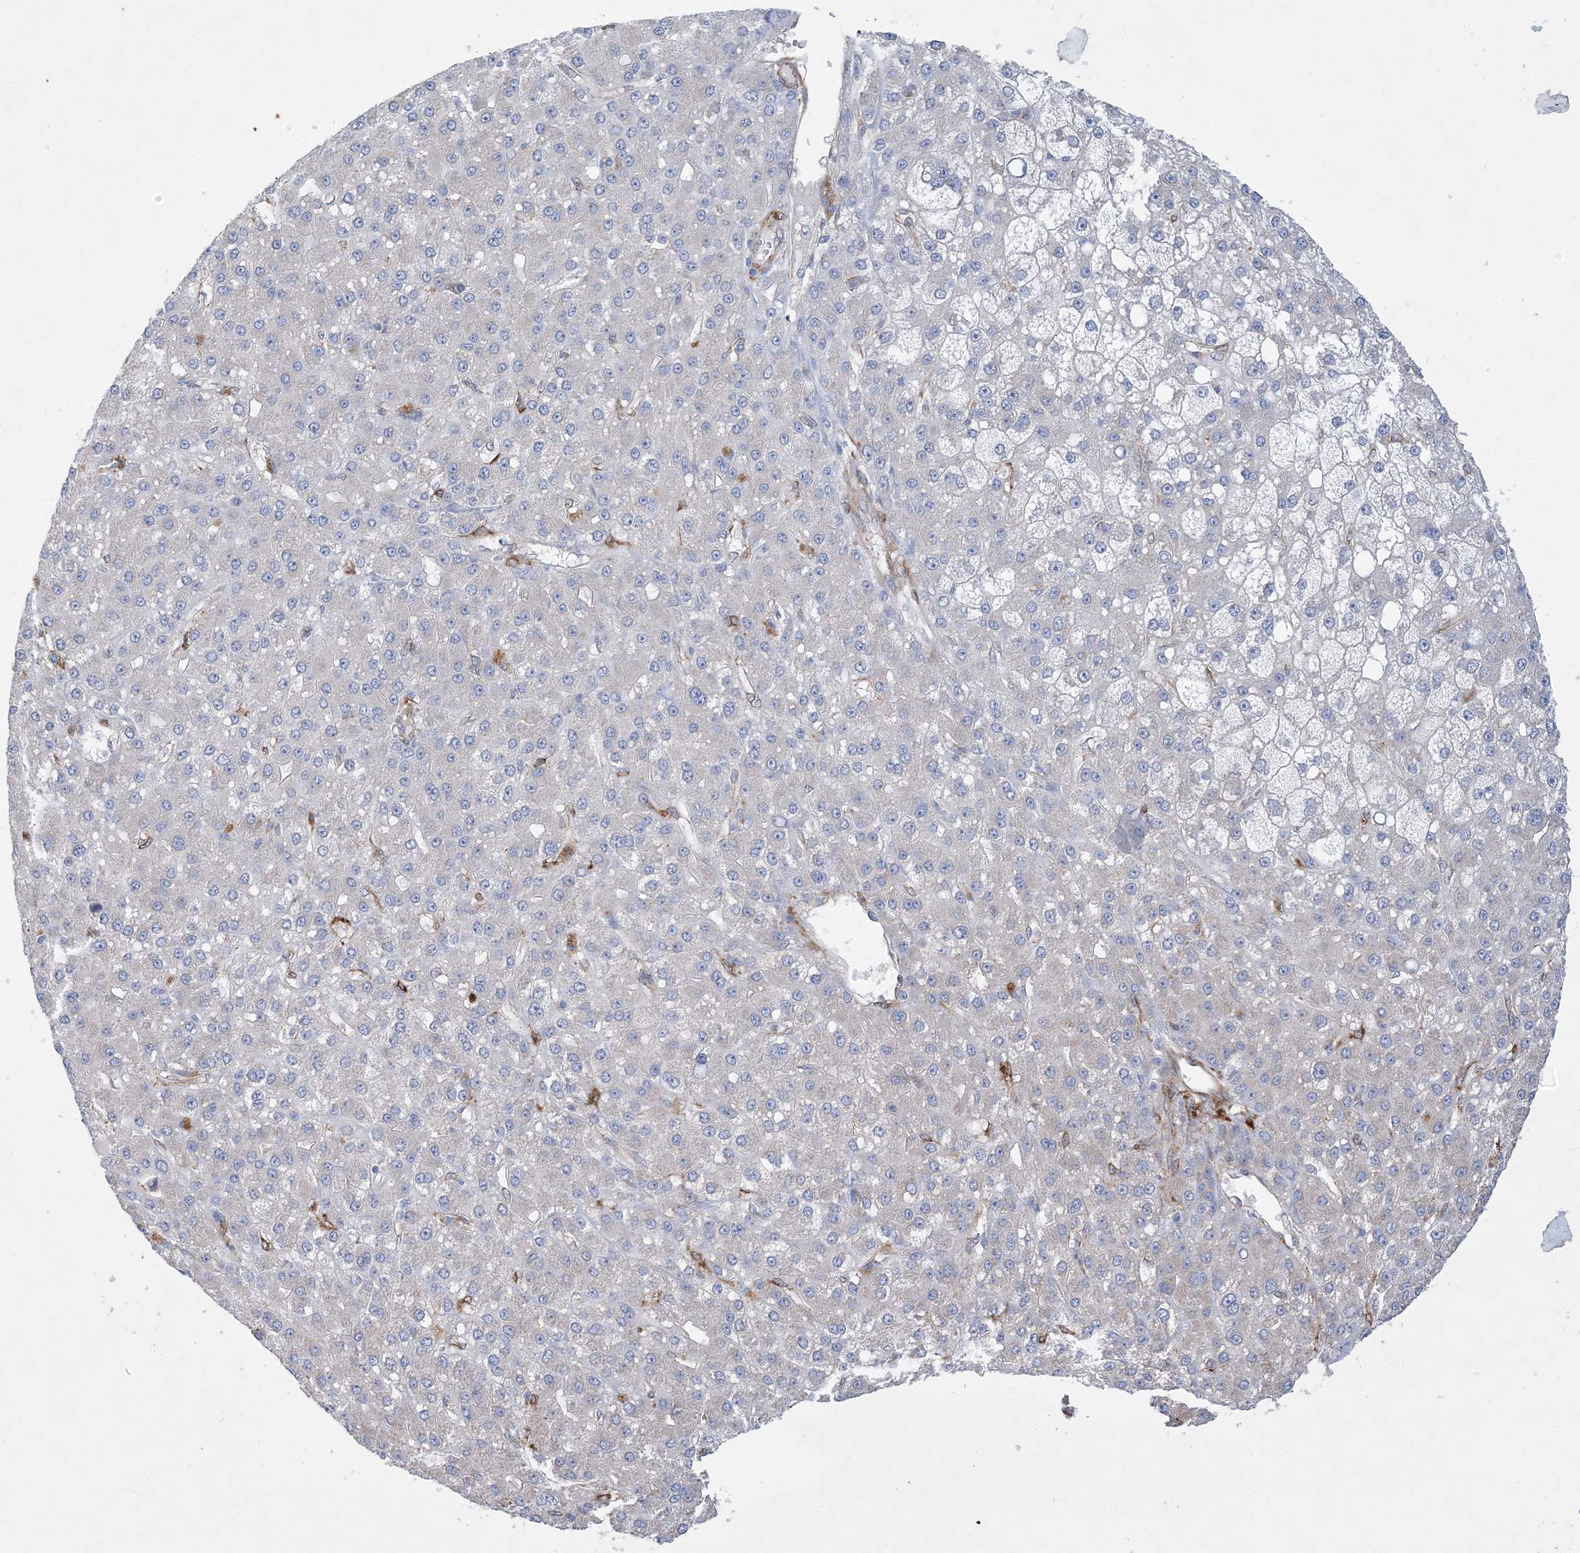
{"staining": {"intensity": "negative", "quantity": "none", "location": "none"}, "tissue": "liver cancer", "cell_type": "Tumor cells", "image_type": "cancer", "snomed": [{"axis": "morphology", "description": "Carcinoma, Hepatocellular, NOS"}, {"axis": "topography", "description": "Liver"}], "caption": "Immunohistochemistry (IHC) photomicrograph of liver cancer (hepatocellular carcinoma) stained for a protein (brown), which demonstrates no positivity in tumor cells. (DAB (3,3'-diaminobenzidine) immunohistochemistry, high magnification).", "gene": "RBMS3", "patient": {"sex": "male", "age": 67}}